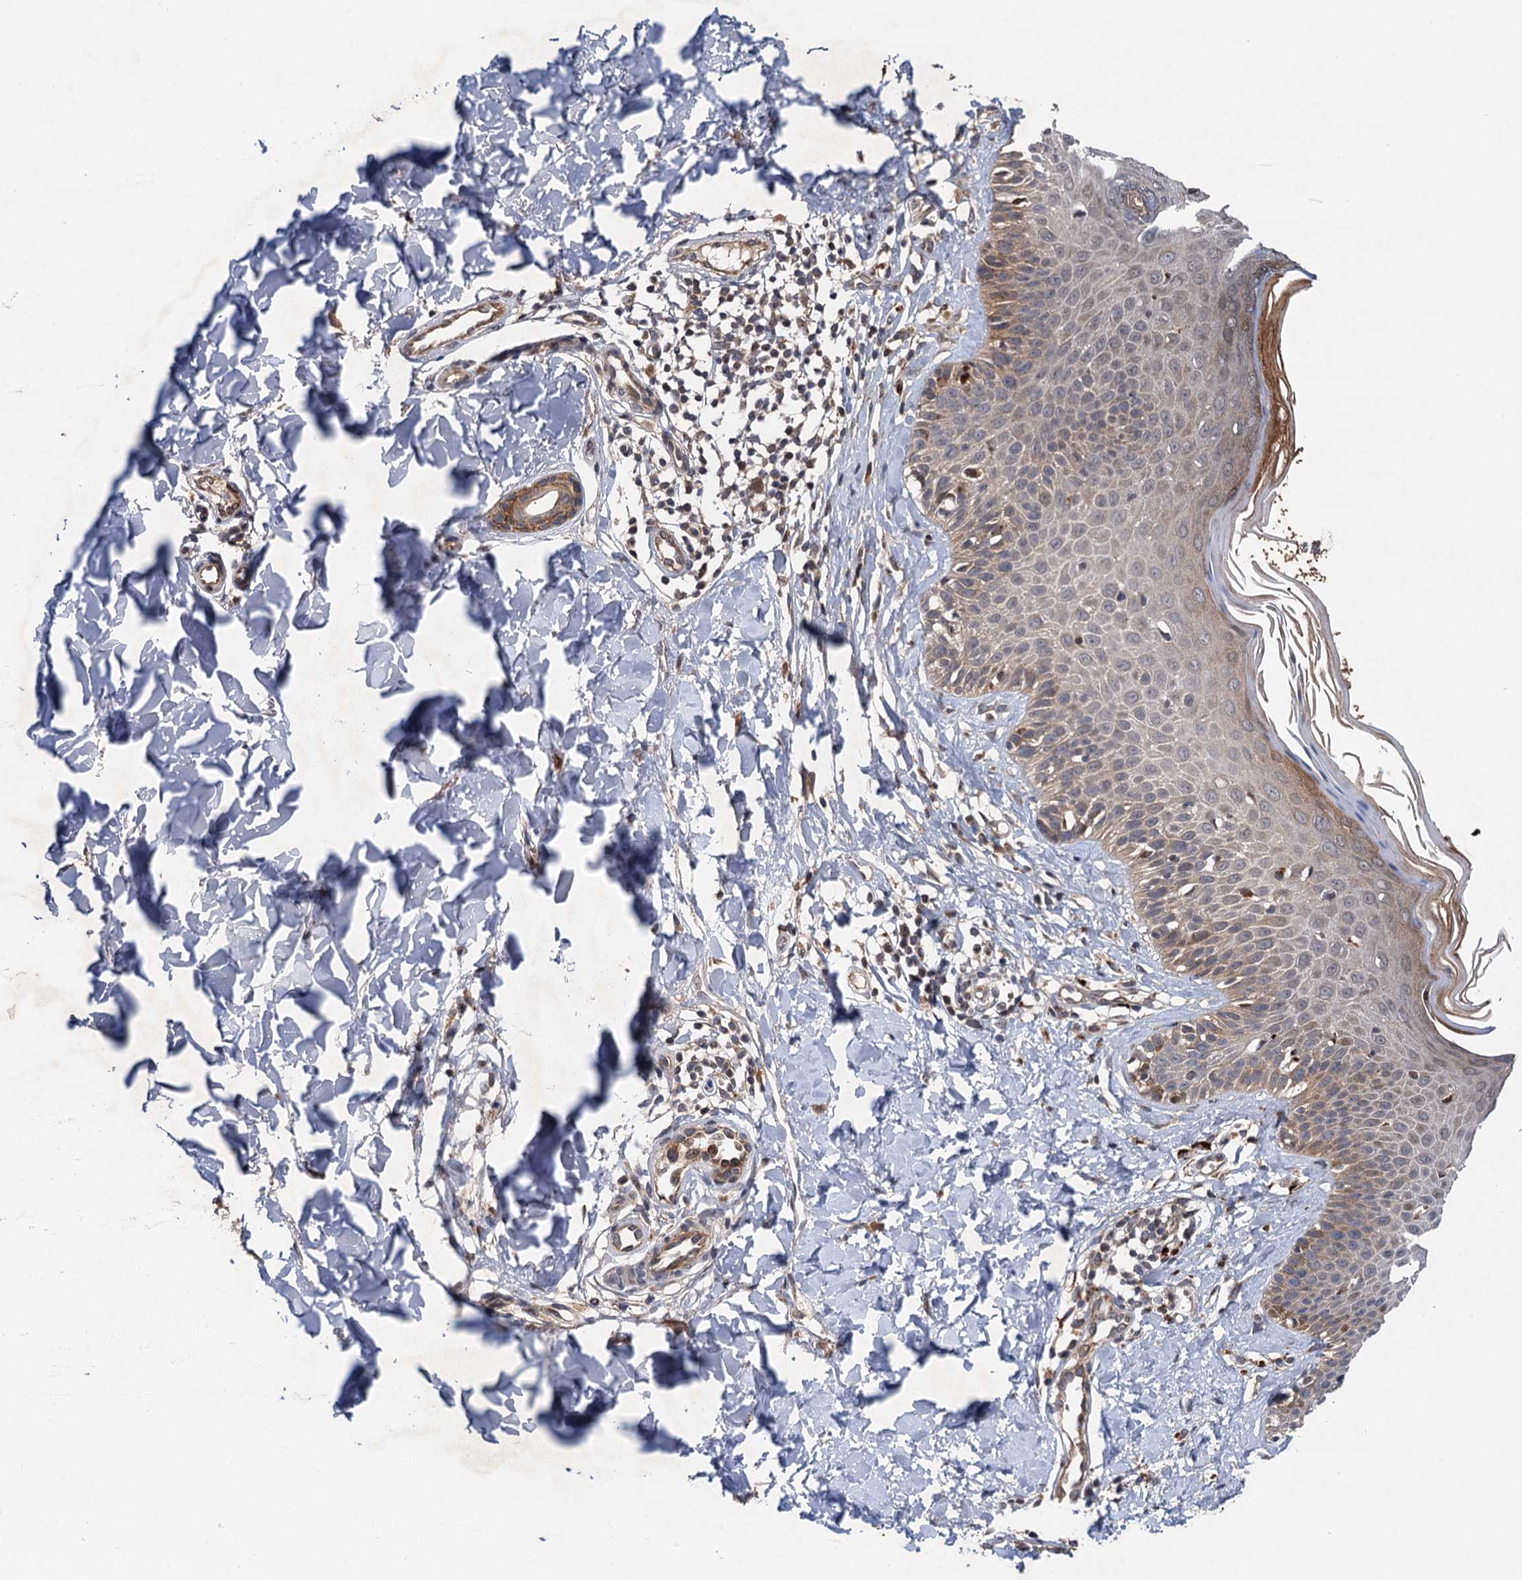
{"staining": {"intensity": "weak", "quantity": ">75%", "location": "cytoplasmic/membranous"}, "tissue": "skin", "cell_type": "Fibroblasts", "image_type": "normal", "snomed": [{"axis": "morphology", "description": "Normal tissue, NOS"}, {"axis": "topography", "description": "Skin"}], "caption": "Immunohistochemistry micrograph of benign skin stained for a protein (brown), which shows low levels of weak cytoplasmic/membranous staining in about >75% of fibroblasts.", "gene": "NLRP10", "patient": {"sex": "male", "age": 52}}